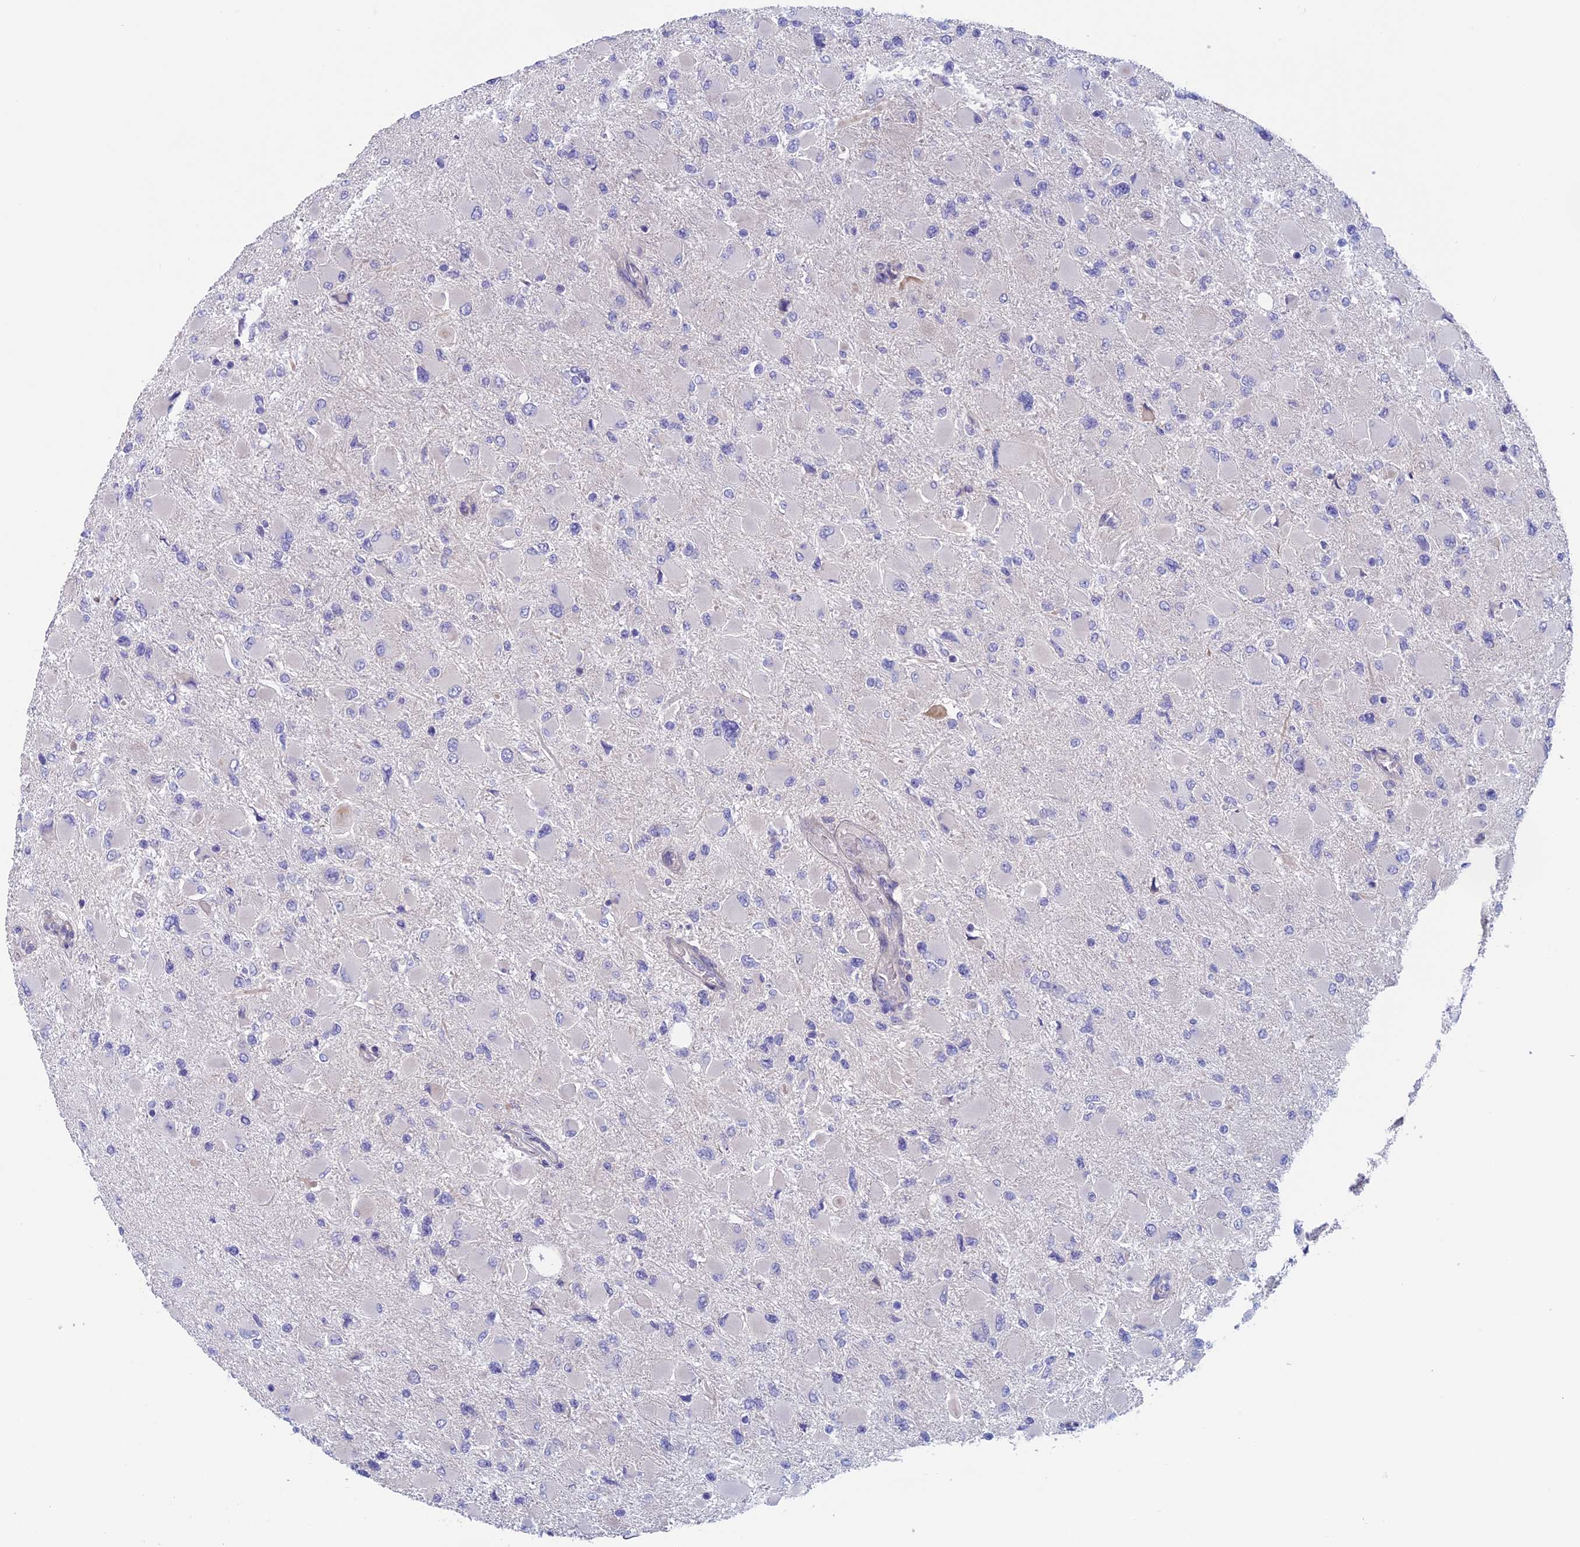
{"staining": {"intensity": "negative", "quantity": "none", "location": "none"}, "tissue": "glioma", "cell_type": "Tumor cells", "image_type": "cancer", "snomed": [{"axis": "morphology", "description": "Glioma, malignant, High grade"}, {"axis": "topography", "description": "Cerebral cortex"}], "caption": "Immunohistochemistry (IHC) image of malignant high-grade glioma stained for a protein (brown), which shows no expression in tumor cells.", "gene": "CNOT6L", "patient": {"sex": "female", "age": 36}}